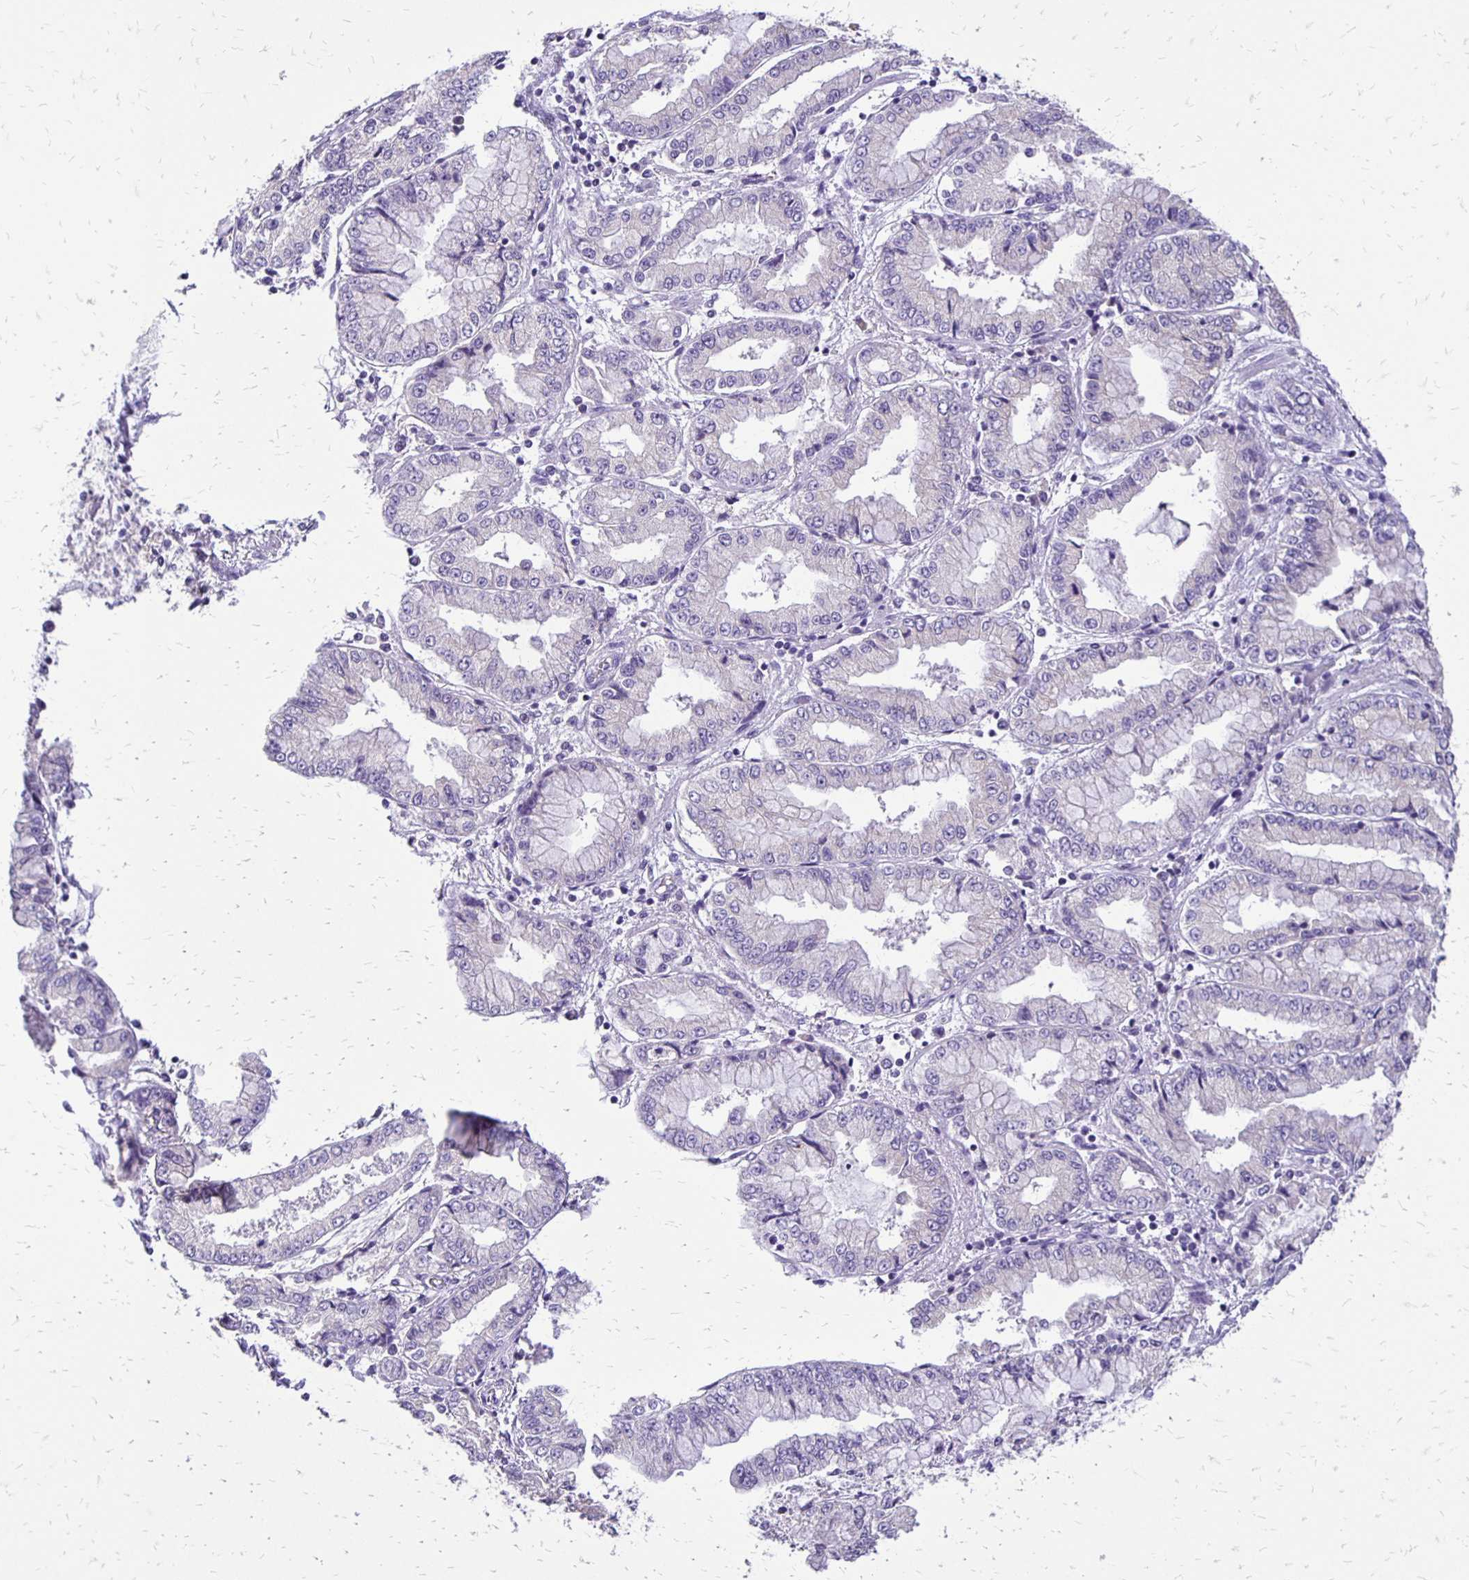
{"staining": {"intensity": "negative", "quantity": "none", "location": "none"}, "tissue": "stomach cancer", "cell_type": "Tumor cells", "image_type": "cancer", "snomed": [{"axis": "morphology", "description": "Adenocarcinoma, NOS"}, {"axis": "topography", "description": "Stomach, upper"}], "caption": "A high-resolution photomicrograph shows immunohistochemistry (IHC) staining of stomach adenocarcinoma, which displays no significant expression in tumor cells.", "gene": "ANKRD45", "patient": {"sex": "female", "age": 74}}